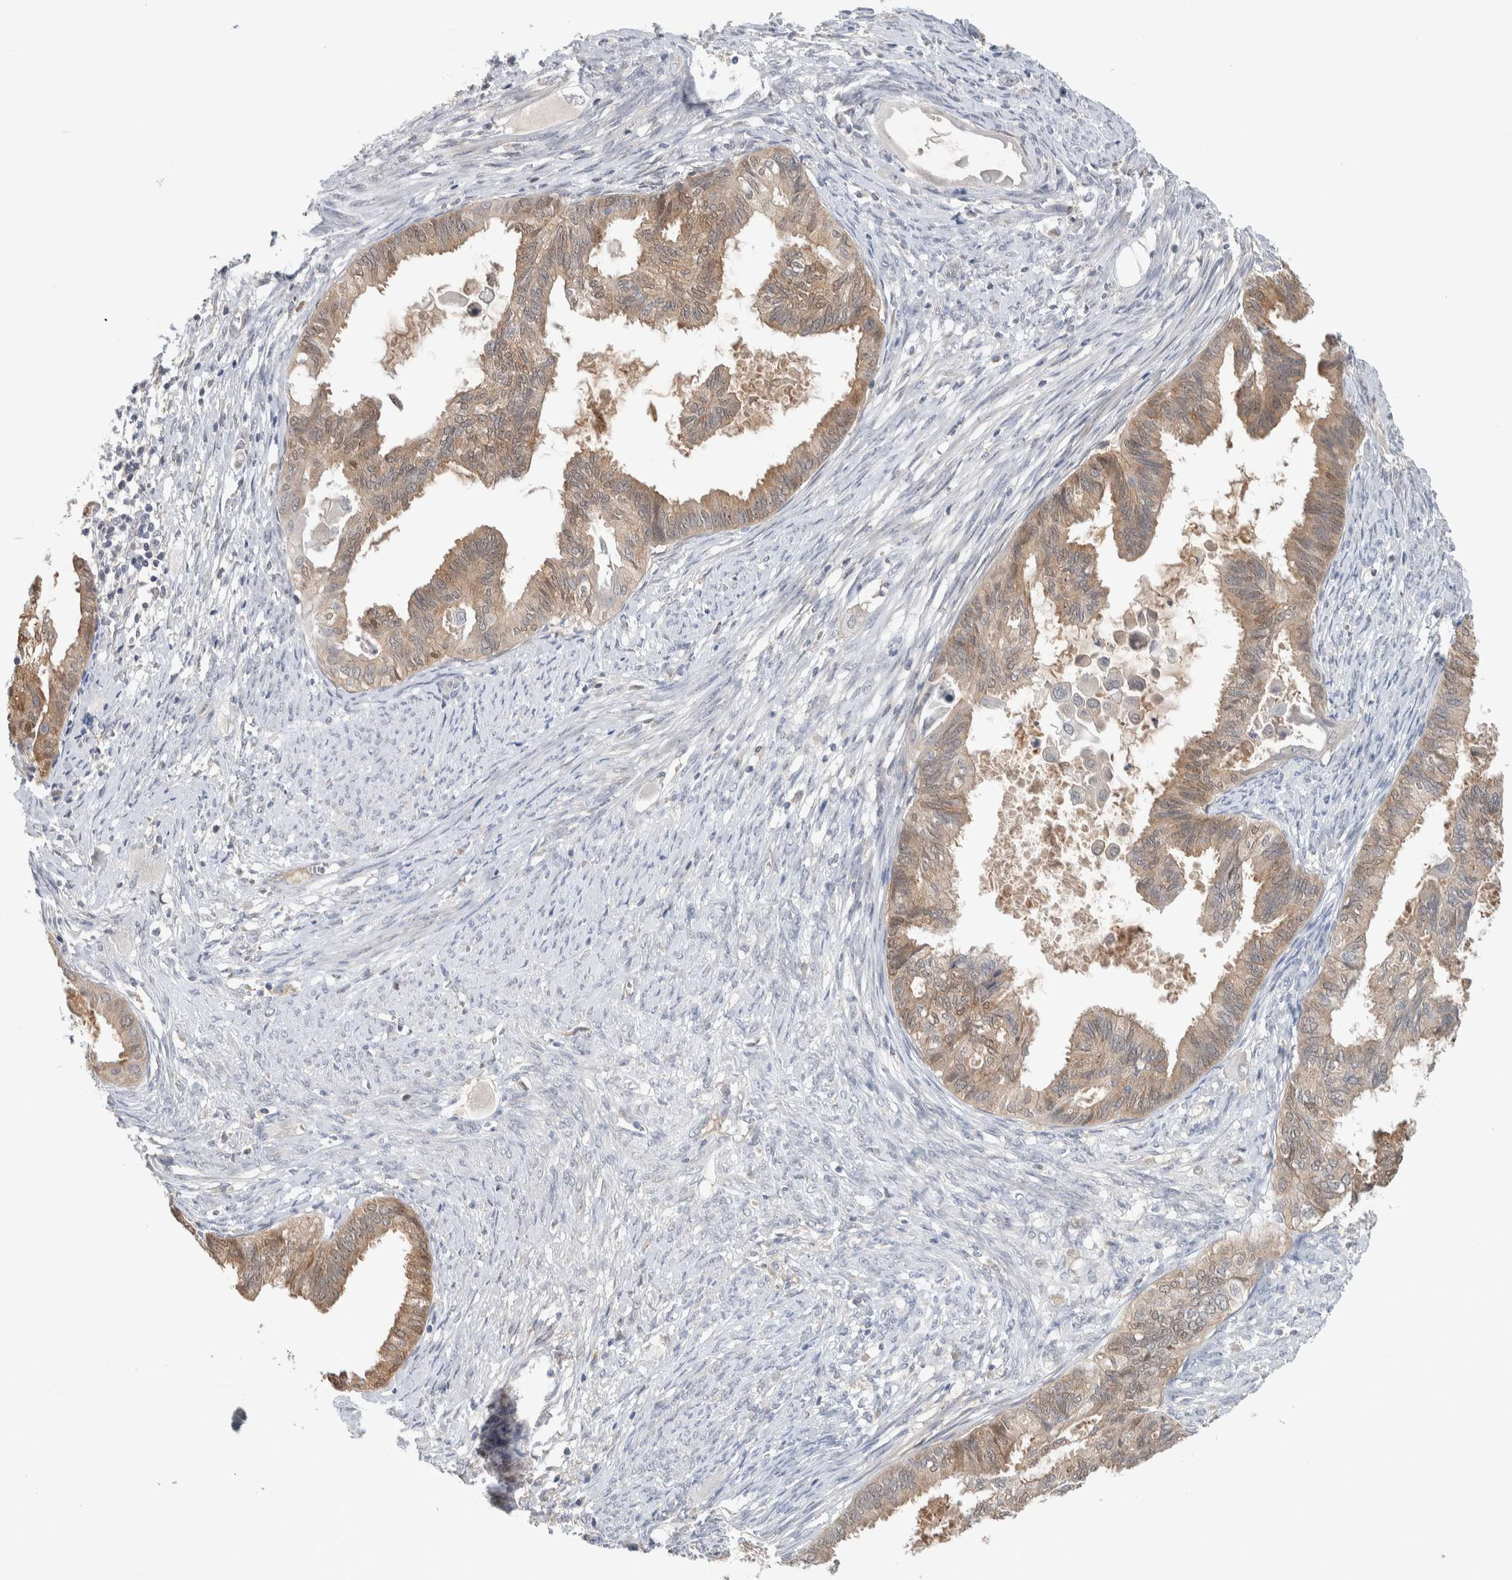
{"staining": {"intensity": "moderate", "quantity": "25%-75%", "location": "cytoplasmic/membranous"}, "tissue": "cervical cancer", "cell_type": "Tumor cells", "image_type": "cancer", "snomed": [{"axis": "morphology", "description": "Normal tissue, NOS"}, {"axis": "morphology", "description": "Adenocarcinoma, NOS"}, {"axis": "topography", "description": "Cervix"}, {"axis": "topography", "description": "Endometrium"}], "caption": "Immunohistochemistry (IHC) of cervical cancer displays medium levels of moderate cytoplasmic/membranous expression in about 25%-75% of tumor cells. The protein of interest is stained brown, and the nuclei are stained in blue (DAB (3,3'-diaminobenzidine) IHC with brightfield microscopy, high magnification).", "gene": "DEPTOR", "patient": {"sex": "female", "age": 86}}